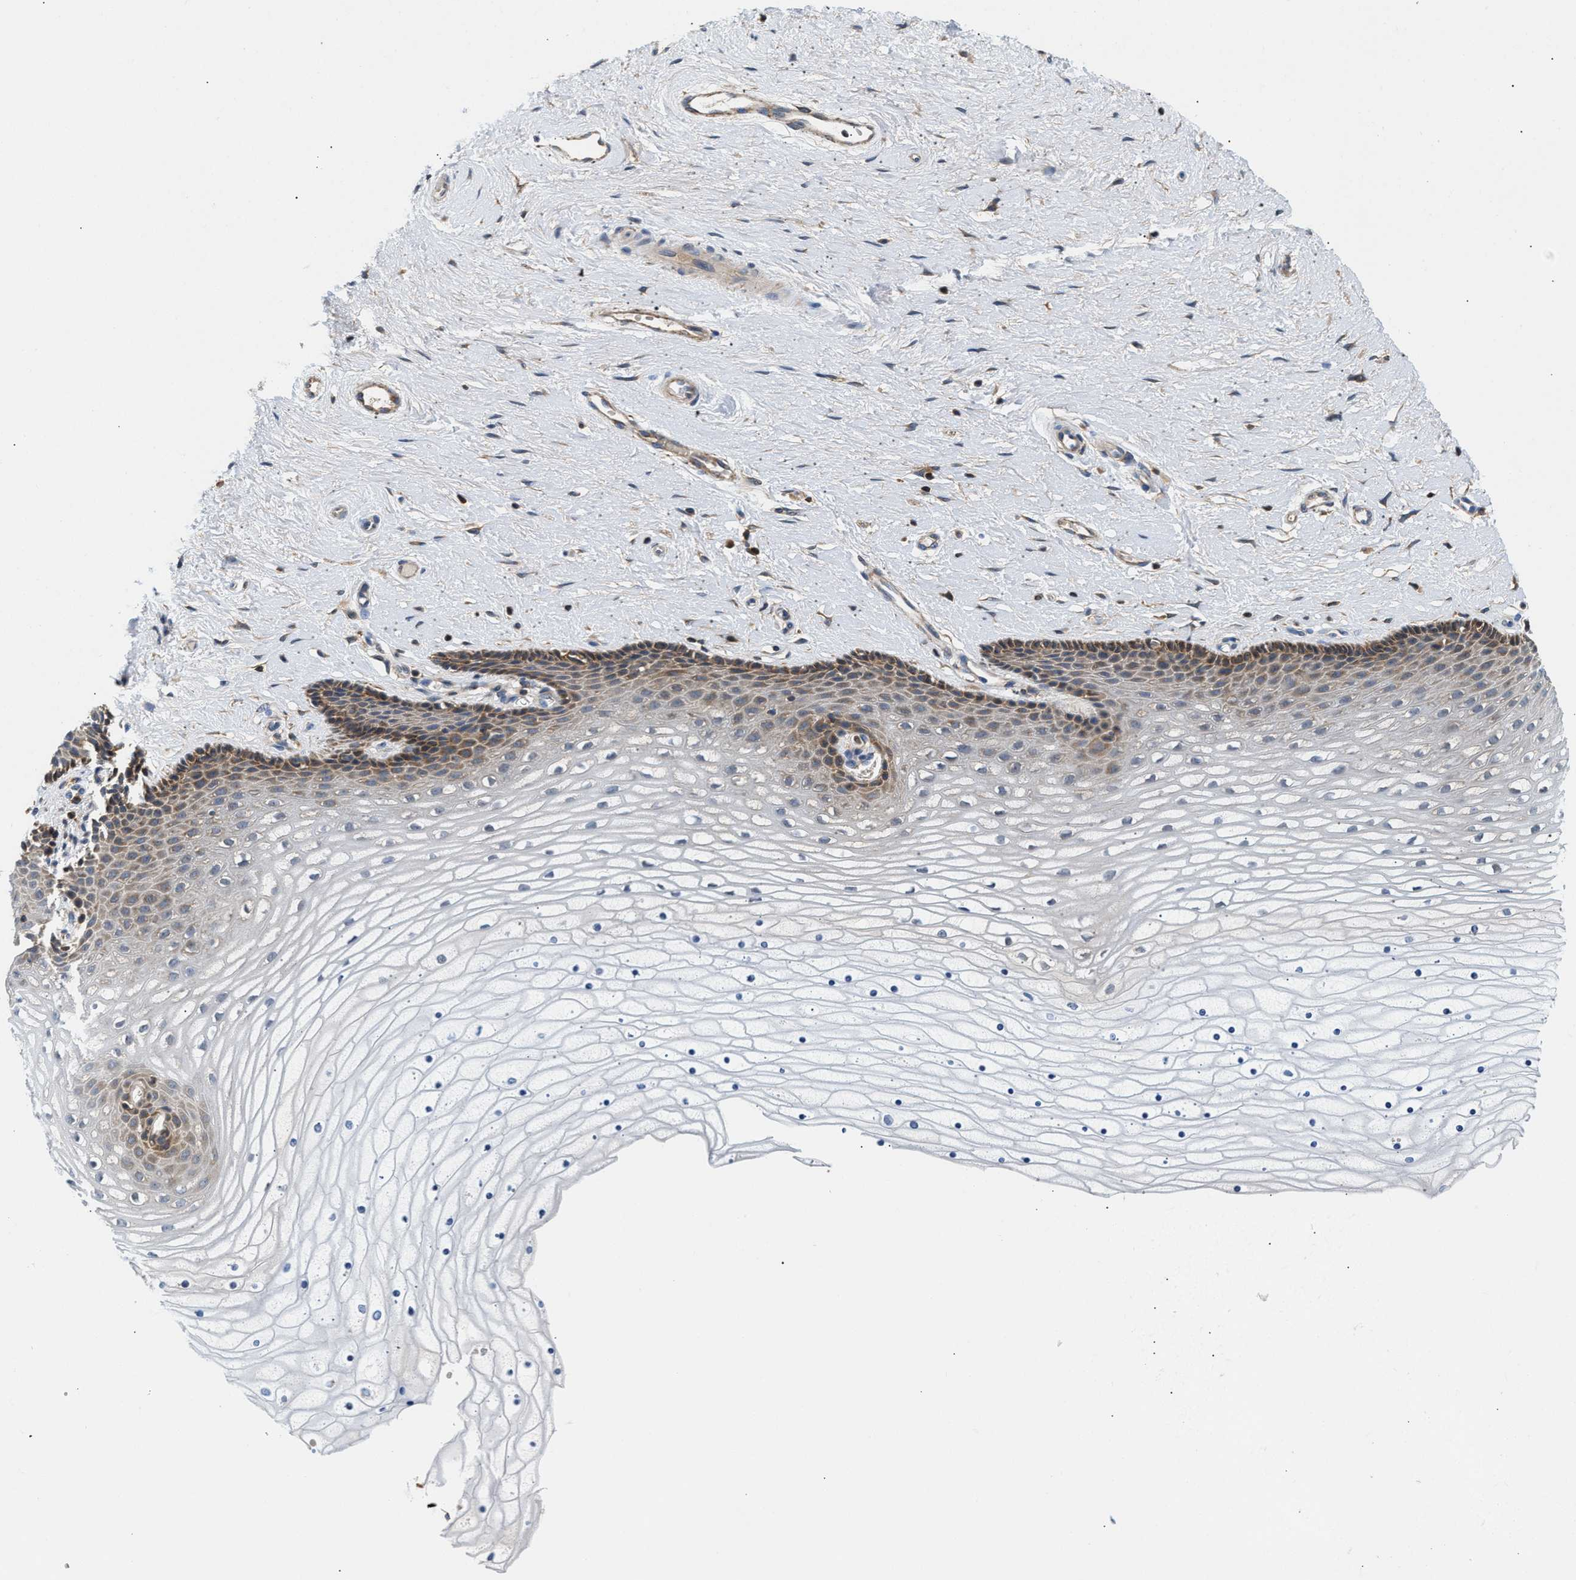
{"staining": {"intensity": "moderate", "quantity": "<25%", "location": "cytoplasmic/membranous"}, "tissue": "cervix", "cell_type": "Glandular cells", "image_type": "normal", "snomed": [{"axis": "morphology", "description": "Normal tissue, NOS"}, {"axis": "topography", "description": "Cervix"}], "caption": "Moderate cytoplasmic/membranous protein positivity is present in about <25% of glandular cells in cervix. Nuclei are stained in blue.", "gene": "CCM2", "patient": {"sex": "female", "age": 39}}